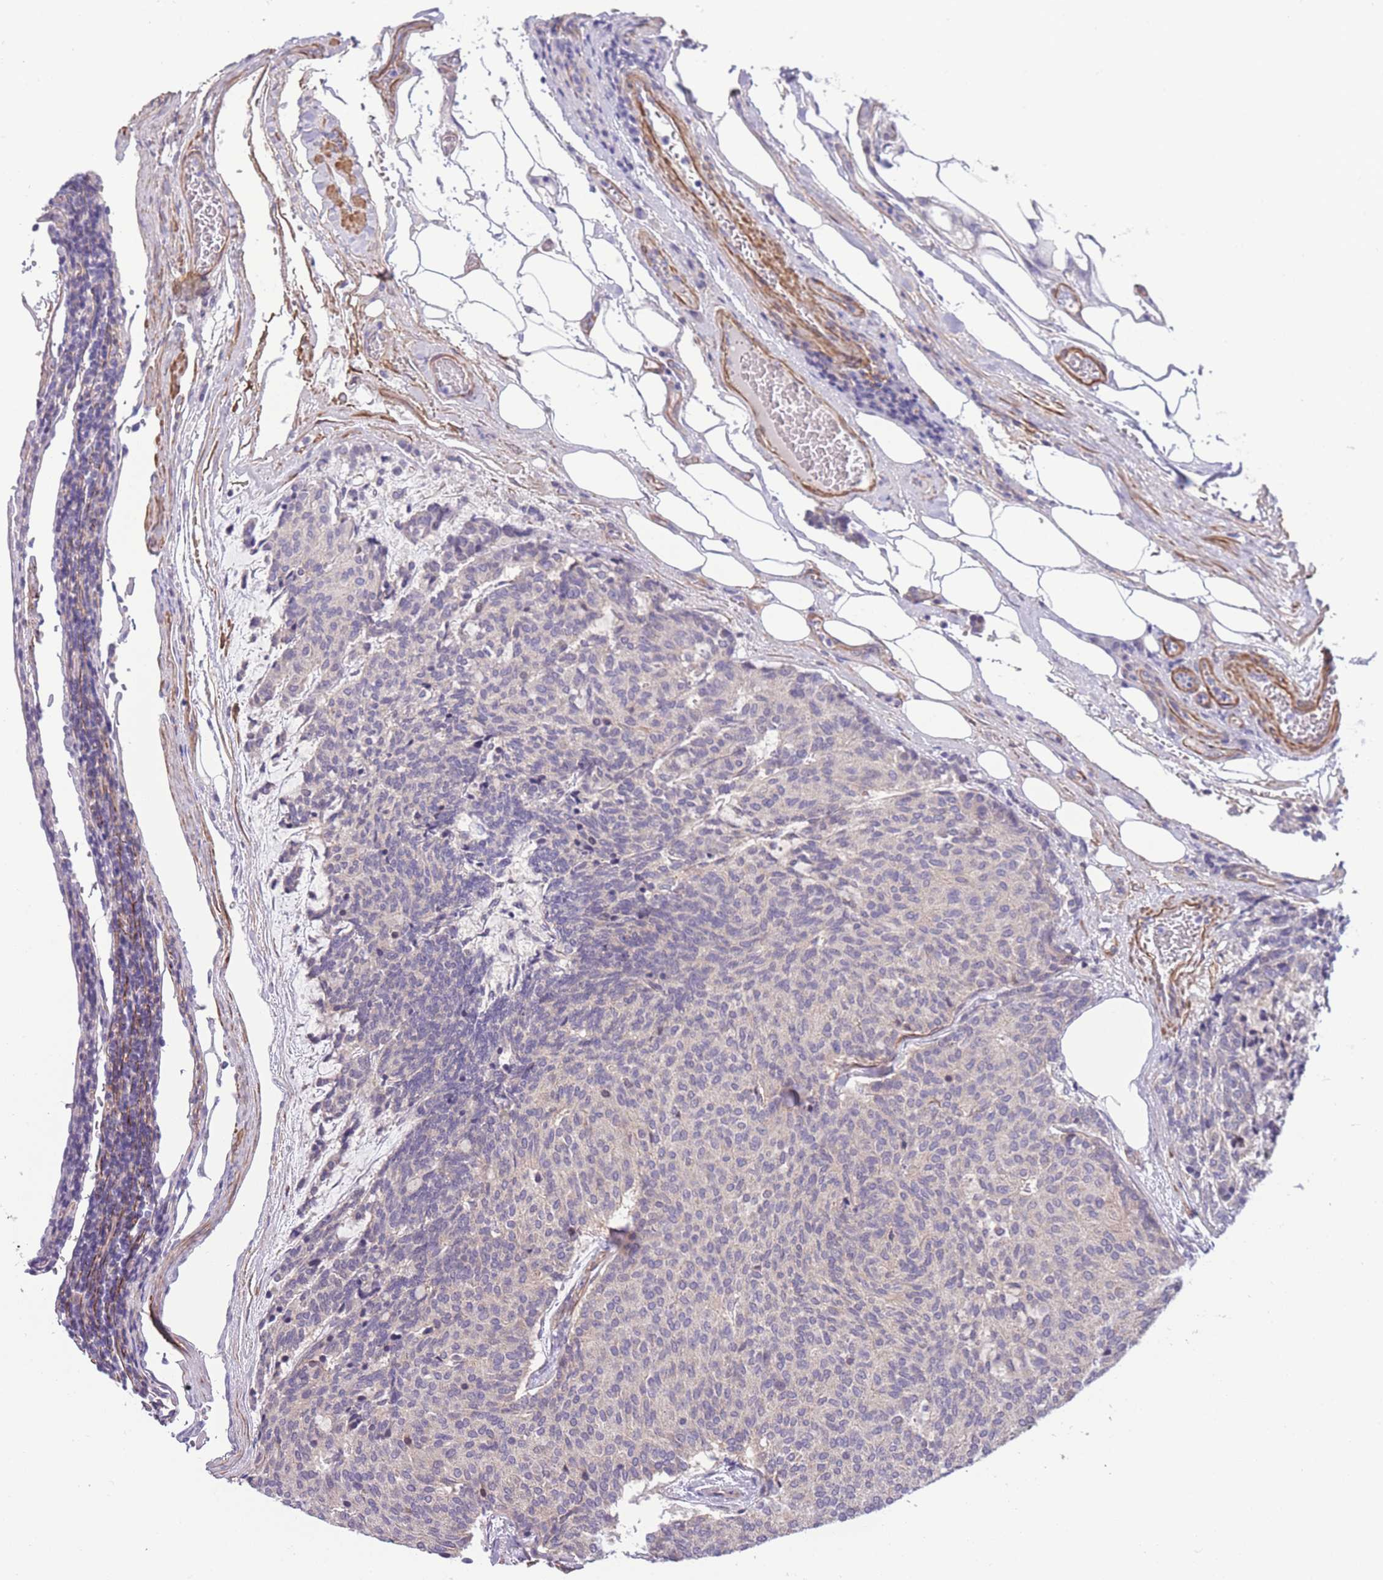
{"staining": {"intensity": "negative", "quantity": "none", "location": "none"}, "tissue": "carcinoid", "cell_type": "Tumor cells", "image_type": "cancer", "snomed": [{"axis": "morphology", "description": "Carcinoid, malignant, NOS"}, {"axis": "topography", "description": "Pancreas"}], "caption": "Immunohistochemistry of malignant carcinoid demonstrates no staining in tumor cells.", "gene": "FAM124A", "patient": {"sex": "female", "age": 54}}